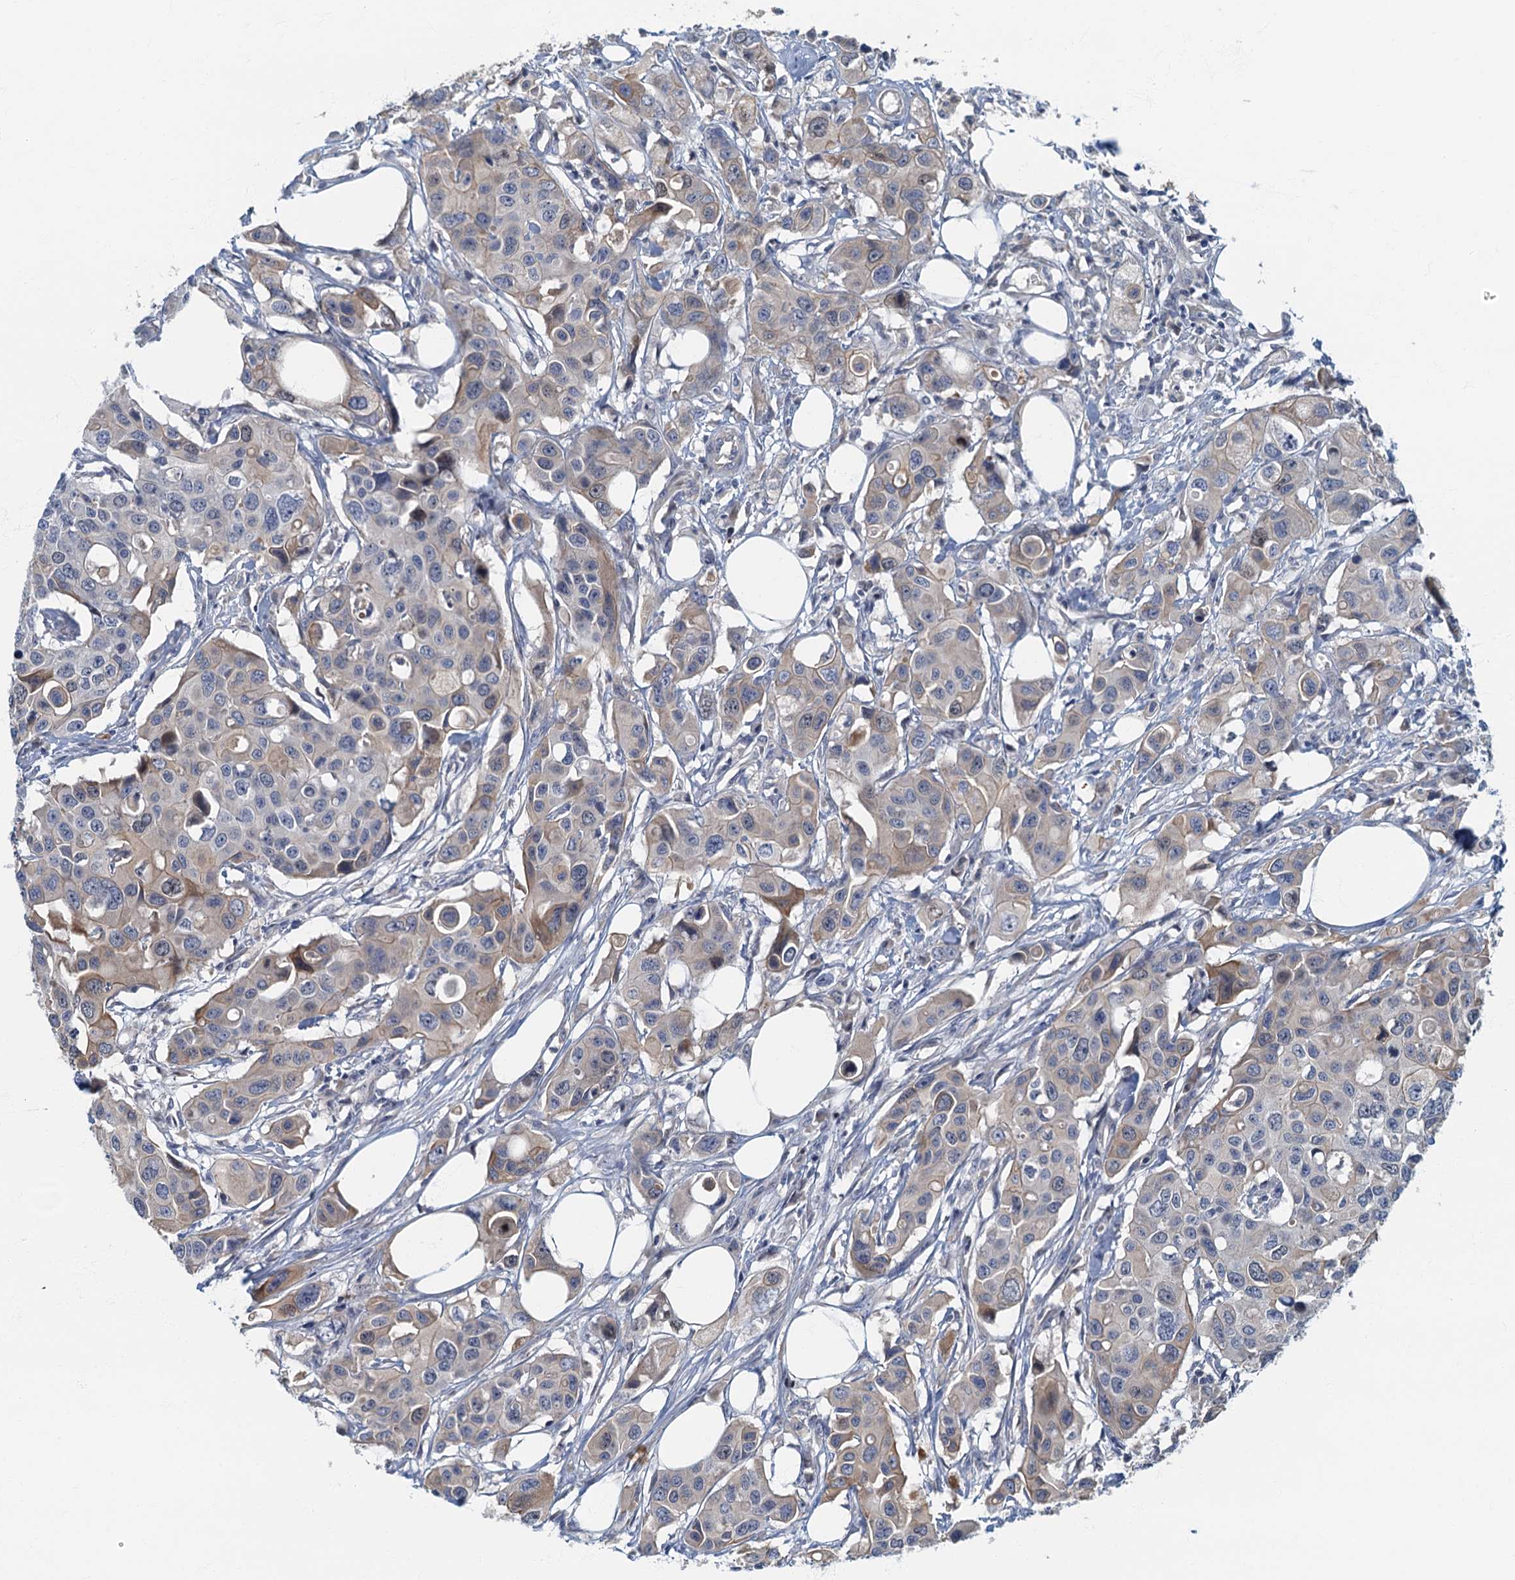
{"staining": {"intensity": "weak", "quantity": "<25%", "location": "cytoplasmic/membranous"}, "tissue": "colorectal cancer", "cell_type": "Tumor cells", "image_type": "cancer", "snomed": [{"axis": "morphology", "description": "Adenocarcinoma, NOS"}, {"axis": "topography", "description": "Colon"}], "caption": "Tumor cells are negative for protein expression in human adenocarcinoma (colorectal). The staining is performed using DAB (3,3'-diaminobenzidine) brown chromogen with nuclei counter-stained in using hematoxylin.", "gene": "CKAP2L", "patient": {"sex": "male", "age": 77}}